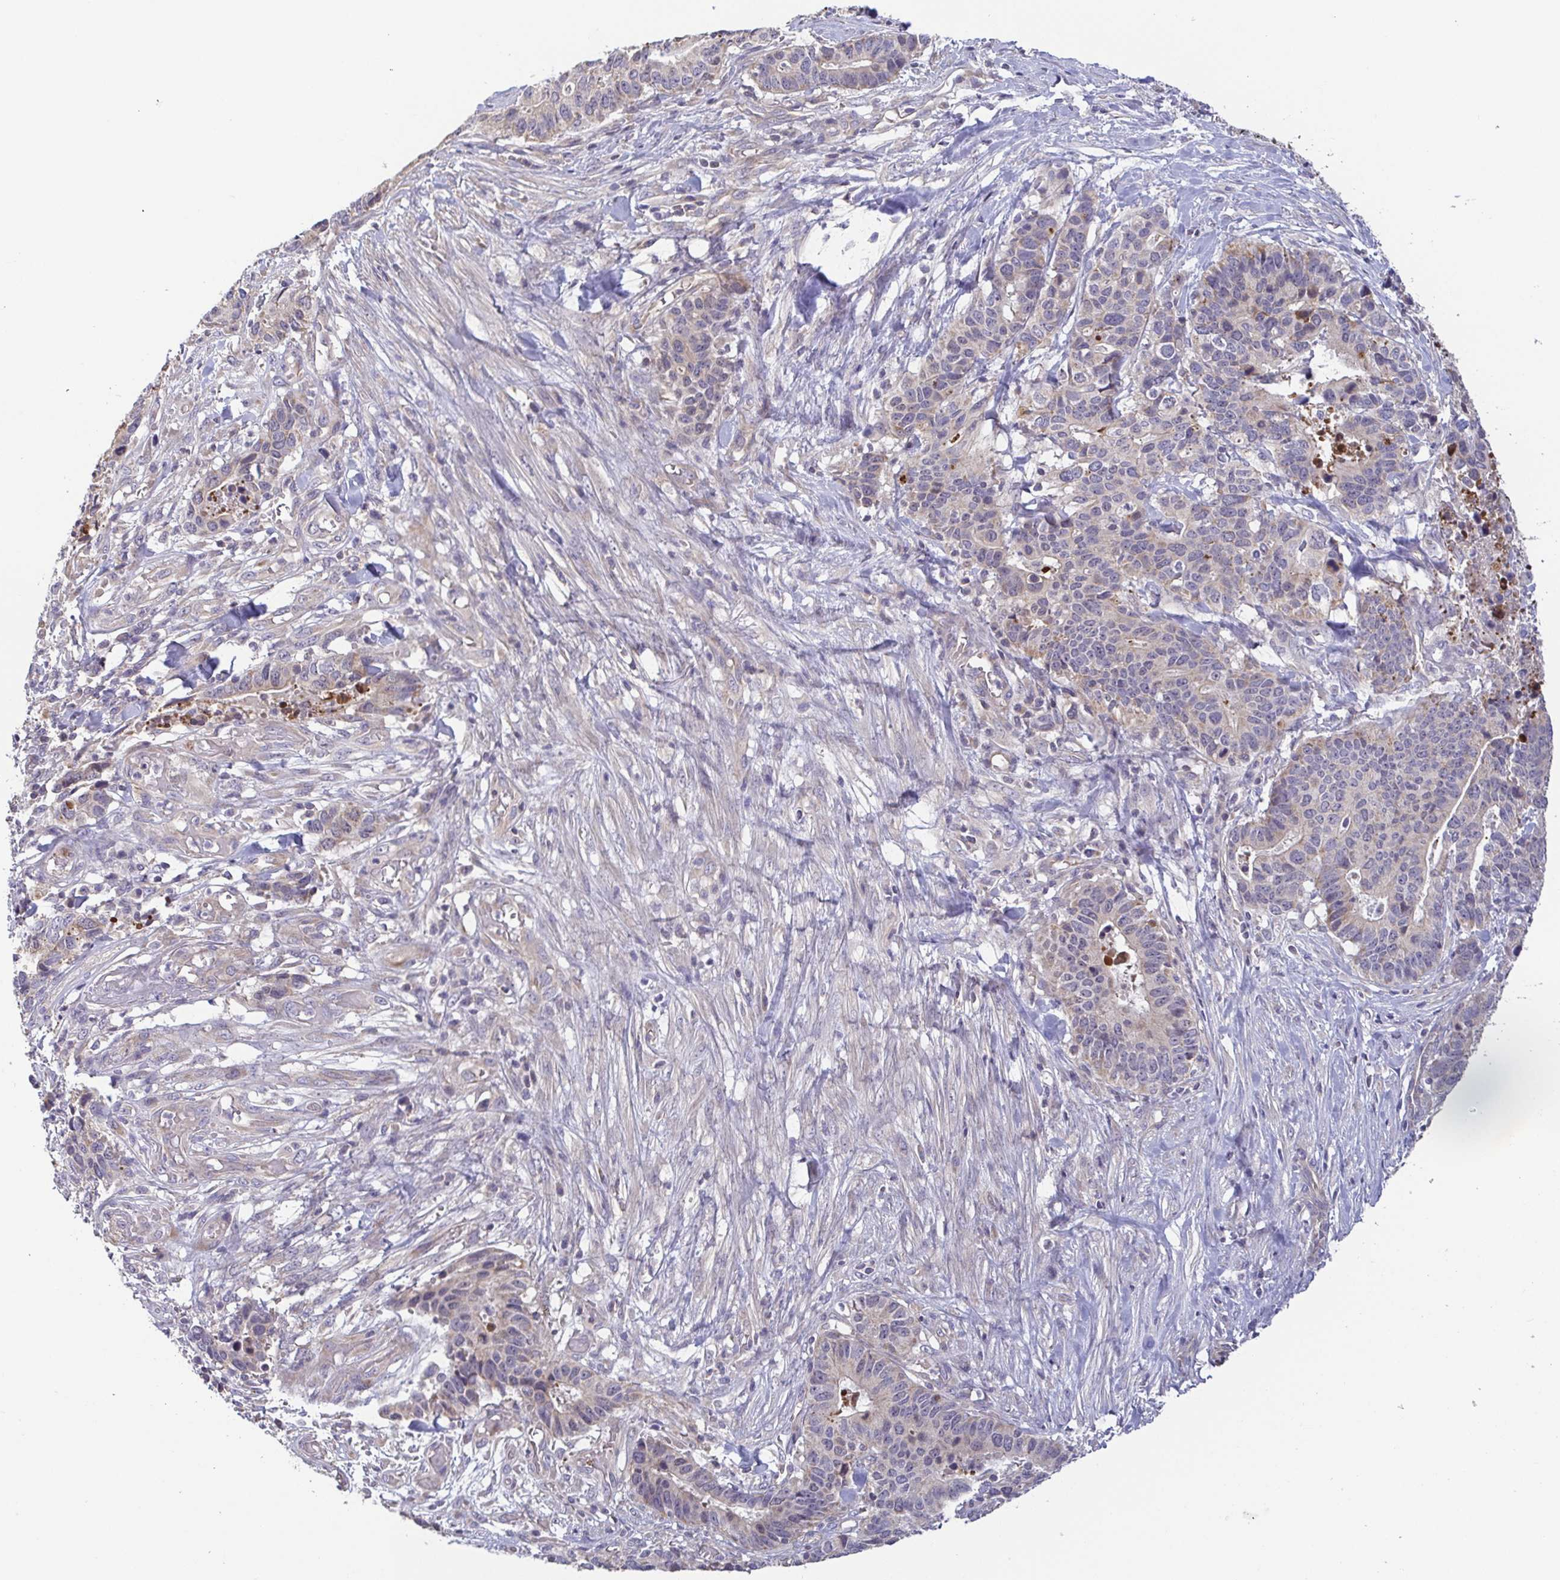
{"staining": {"intensity": "weak", "quantity": "<25%", "location": "cytoplasmic/membranous"}, "tissue": "stomach cancer", "cell_type": "Tumor cells", "image_type": "cancer", "snomed": [{"axis": "morphology", "description": "Adenocarcinoma, NOS"}, {"axis": "topography", "description": "Stomach, upper"}], "caption": "Protein analysis of adenocarcinoma (stomach) displays no significant expression in tumor cells. (Immunohistochemistry (ihc), brightfield microscopy, high magnification).", "gene": "OSBPL7", "patient": {"sex": "female", "age": 67}}